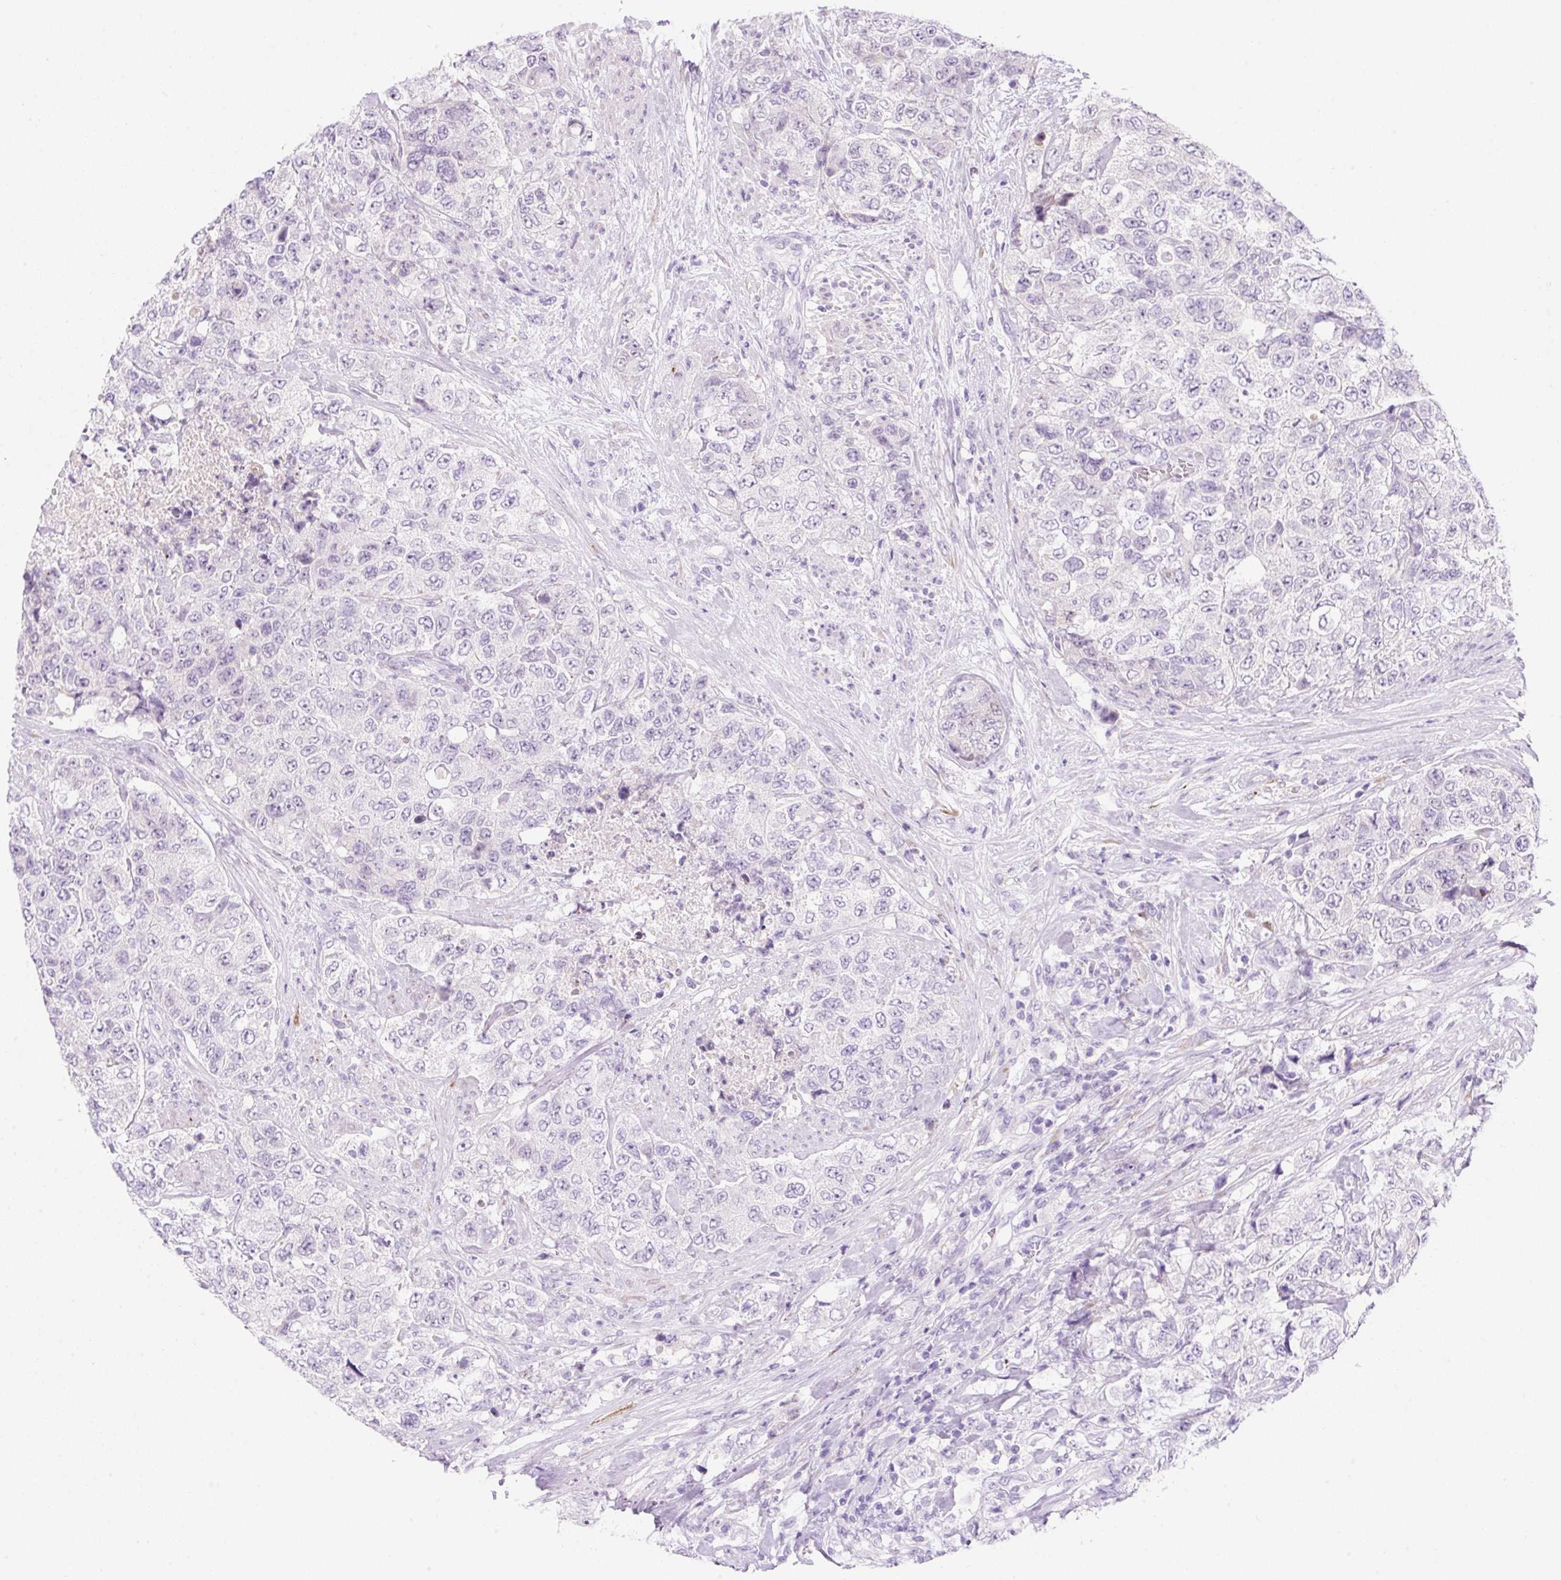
{"staining": {"intensity": "negative", "quantity": "none", "location": "none"}, "tissue": "urothelial cancer", "cell_type": "Tumor cells", "image_type": "cancer", "snomed": [{"axis": "morphology", "description": "Urothelial carcinoma, High grade"}, {"axis": "topography", "description": "Urinary bladder"}], "caption": "DAB (3,3'-diaminobenzidine) immunohistochemical staining of human urothelial carcinoma (high-grade) demonstrates no significant expression in tumor cells.", "gene": "ZNF121", "patient": {"sex": "female", "age": 78}}